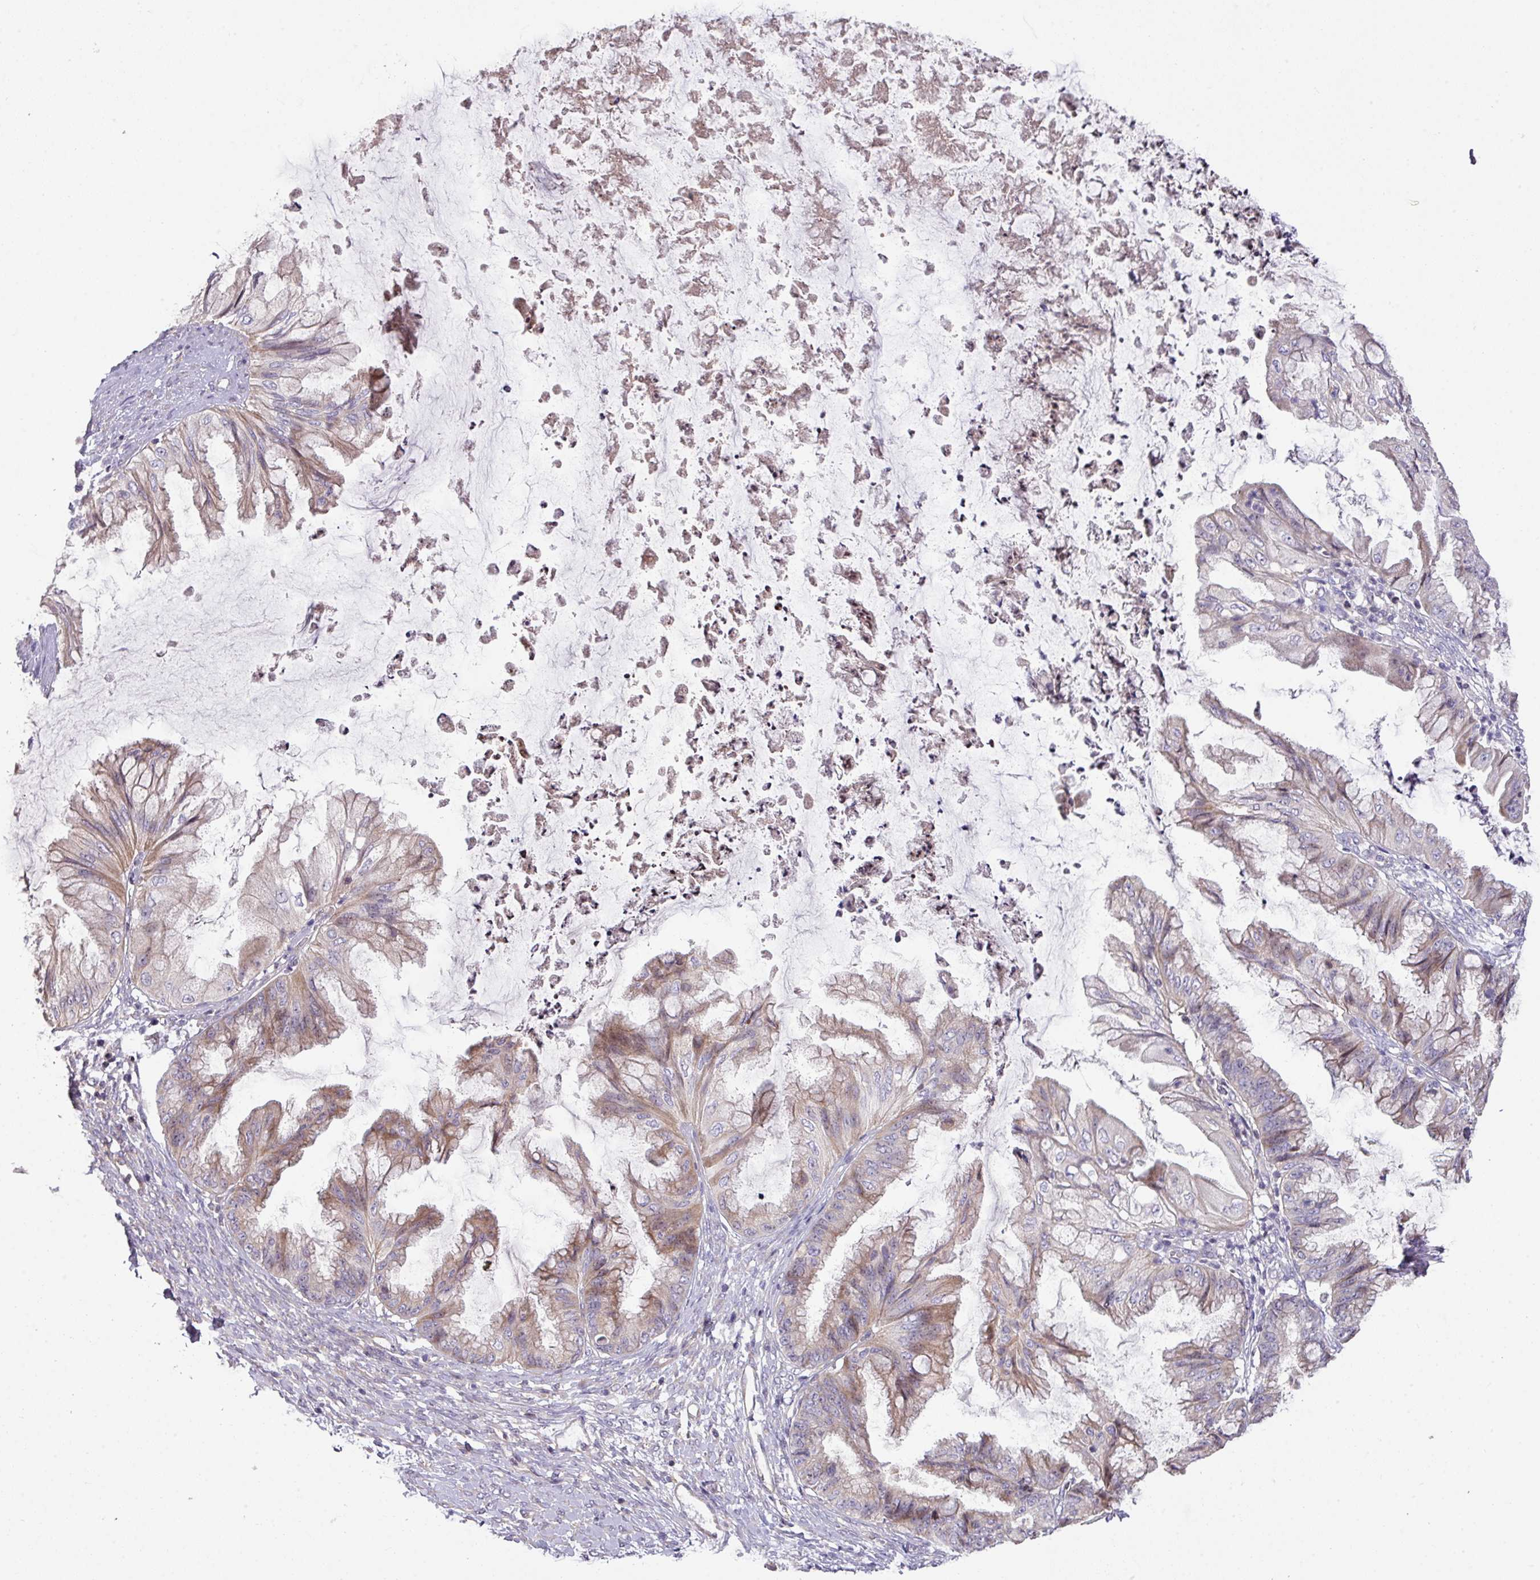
{"staining": {"intensity": "weak", "quantity": ">75%", "location": "cytoplasmic/membranous"}, "tissue": "ovarian cancer", "cell_type": "Tumor cells", "image_type": "cancer", "snomed": [{"axis": "morphology", "description": "Cystadenocarcinoma, mucinous, NOS"}, {"axis": "topography", "description": "Ovary"}], "caption": "The image reveals a brown stain indicating the presence of a protein in the cytoplasmic/membranous of tumor cells in ovarian mucinous cystadenocarcinoma. The protein of interest is stained brown, and the nuclei are stained in blue (DAB (3,3'-diaminobenzidine) IHC with brightfield microscopy, high magnification).", "gene": "ZNF394", "patient": {"sex": "female", "age": 35}}